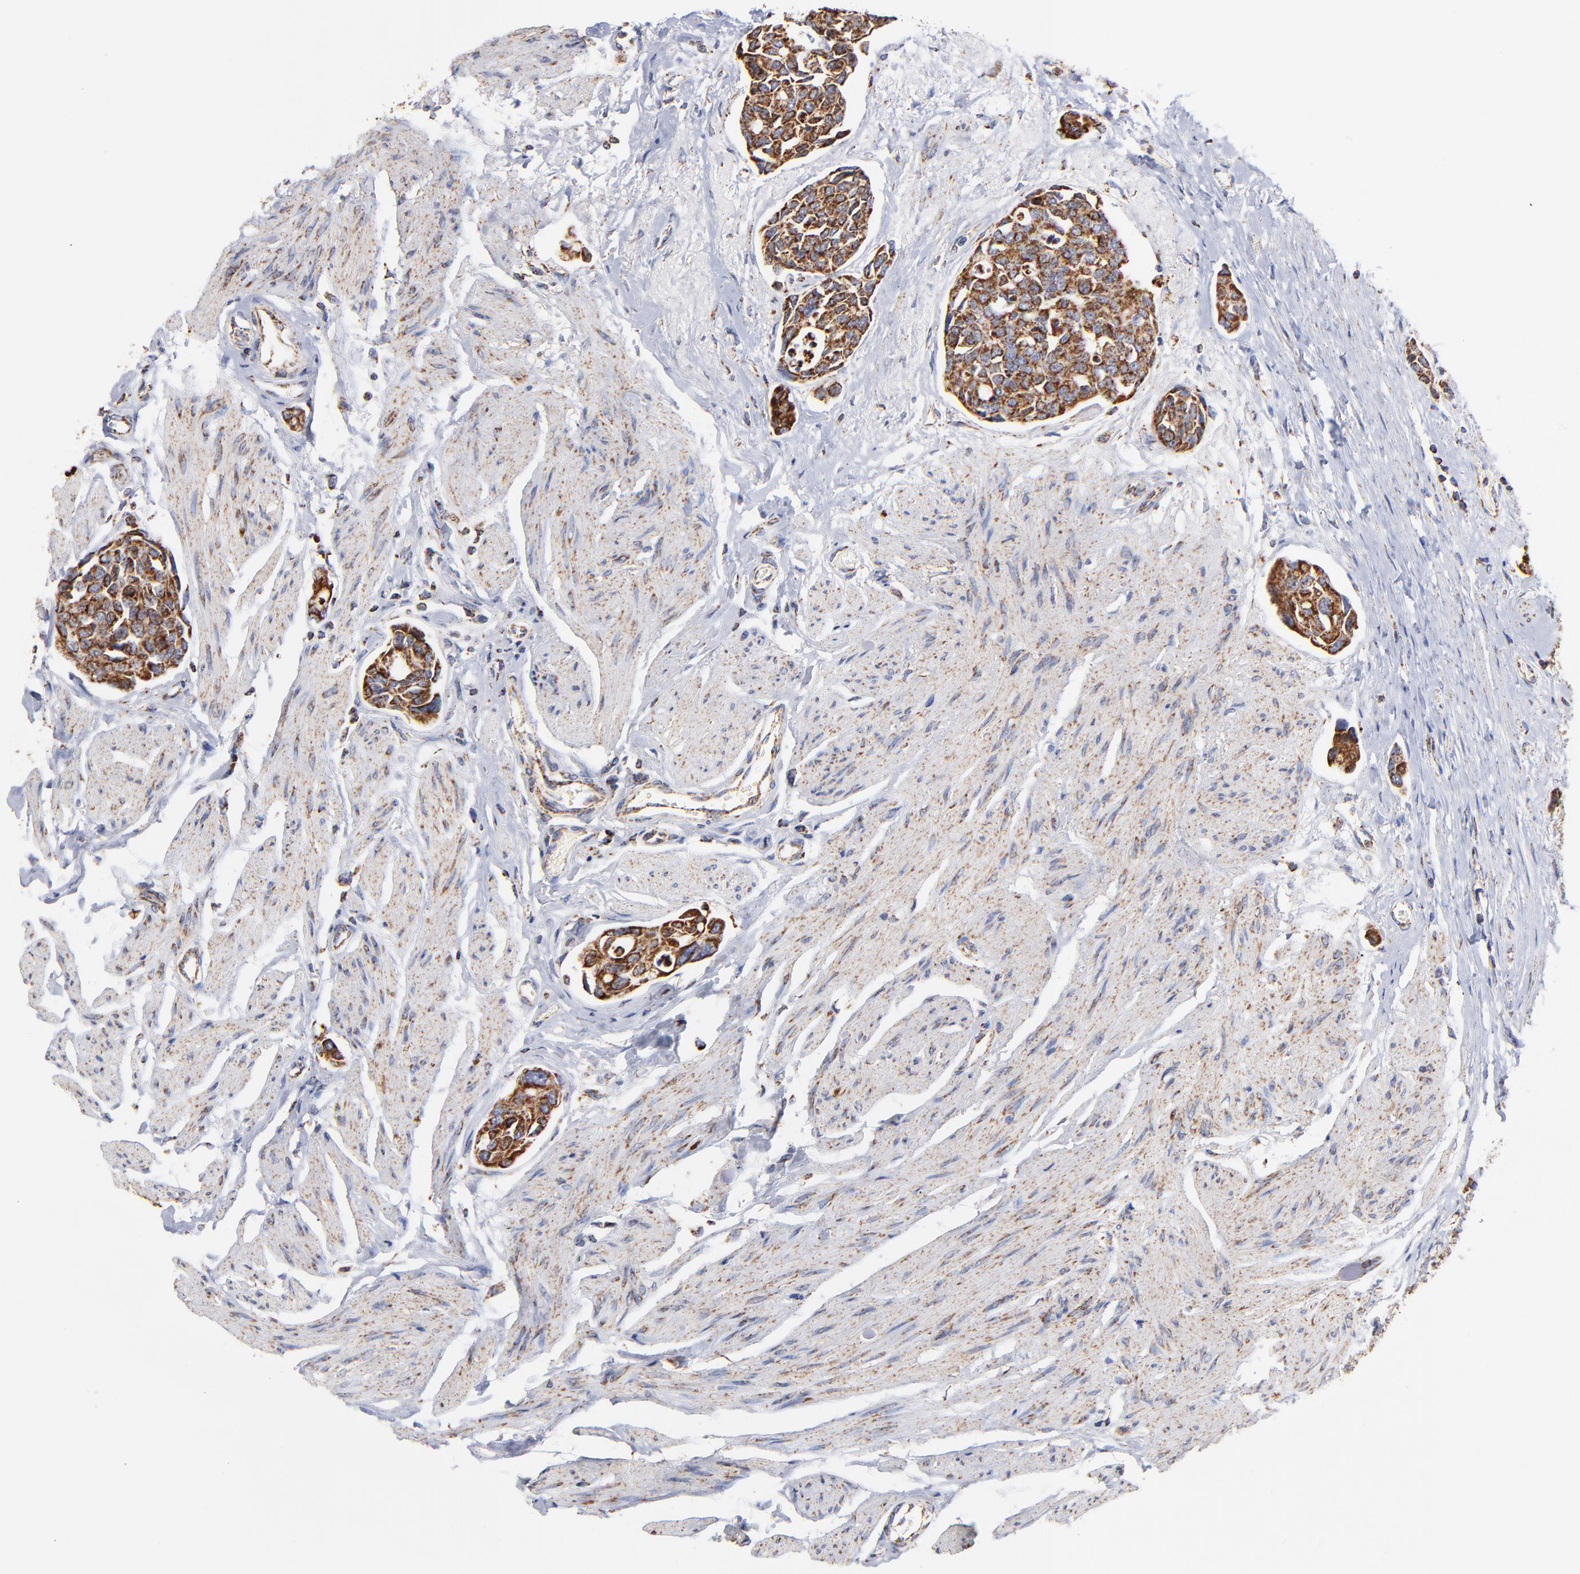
{"staining": {"intensity": "strong", "quantity": ">75%", "location": "cytoplasmic/membranous"}, "tissue": "urothelial cancer", "cell_type": "Tumor cells", "image_type": "cancer", "snomed": [{"axis": "morphology", "description": "Urothelial carcinoma, High grade"}, {"axis": "topography", "description": "Urinary bladder"}], "caption": "Tumor cells exhibit high levels of strong cytoplasmic/membranous staining in approximately >75% of cells in urothelial cancer. Nuclei are stained in blue.", "gene": "PHB1", "patient": {"sex": "male", "age": 78}}